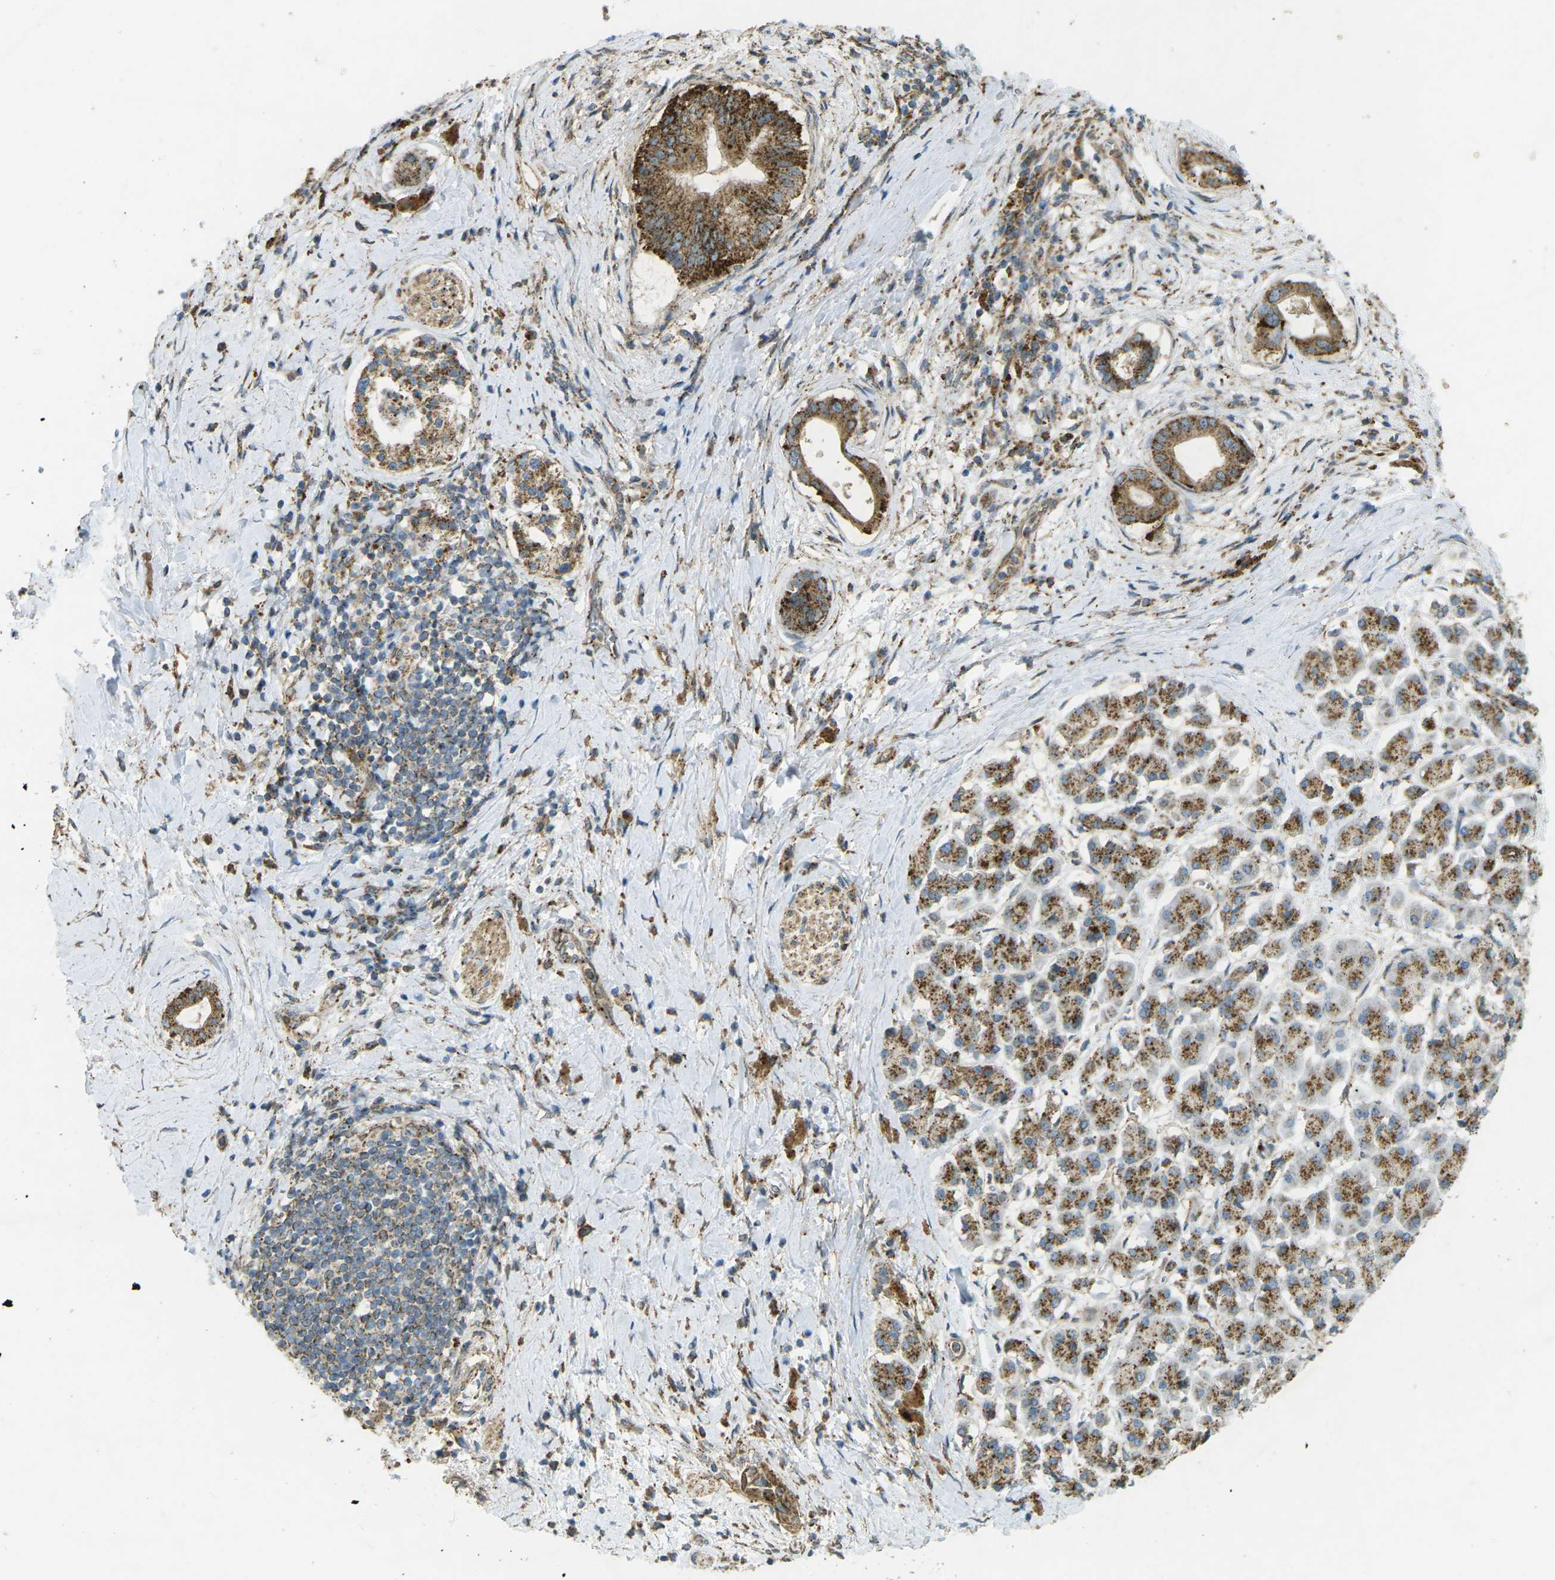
{"staining": {"intensity": "moderate", "quantity": ">75%", "location": "cytoplasmic/membranous"}, "tissue": "pancreatic cancer", "cell_type": "Tumor cells", "image_type": "cancer", "snomed": [{"axis": "morphology", "description": "Adenocarcinoma, NOS"}, {"axis": "topography", "description": "Pancreas"}], "caption": "Protein staining by immunohistochemistry exhibits moderate cytoplasmic/membranous staining in about >75% of tumor cells in pancreatic cancer (adenocarcinoma).", "gene": "CHMP3", "patient": {"sex": "male", "age": 55}}